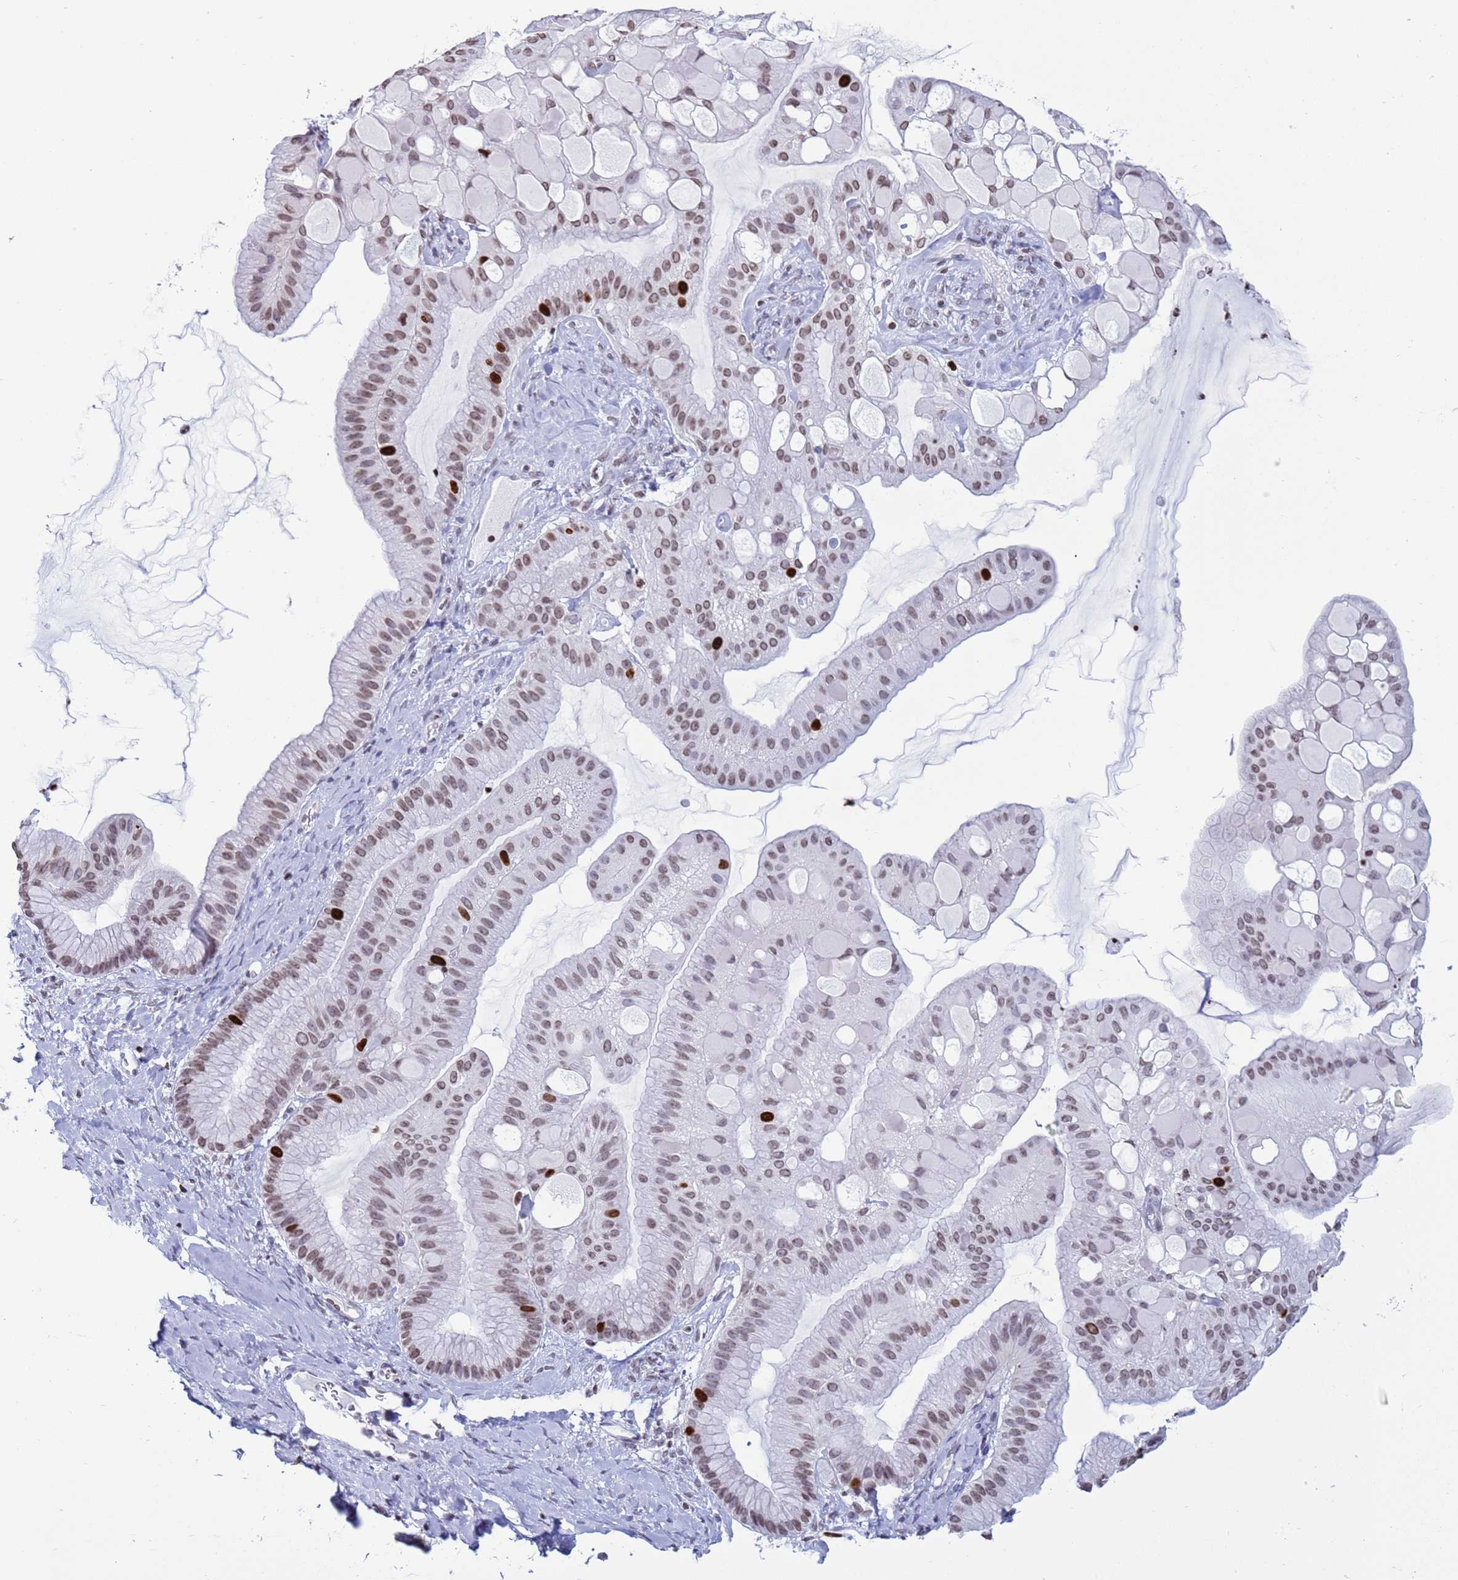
{"staining": {"intensity": "strong", "quantity": "<25%", "location": "nuclear"}, "tissue": "ovarian cancer", "cell_type": "Tumor cells", "image_type": "cancer", "snomed": [{"axis": "morphology", "description": "Cystadenocarcinoma, mucinous, NOS"}, {"axis": "topography", "description": "Ovary"}], "caption": "IHC of ovarian cancer shows medium levels of strong nuclear staining in about <25% of tumor cells. The staining is performed using DAB brown chromogen to label protein expression. The nuclei are counter-stained blue using hematoxylin.", "gene": "H4C8", "patient": {"sex": "female", "age": 61}}